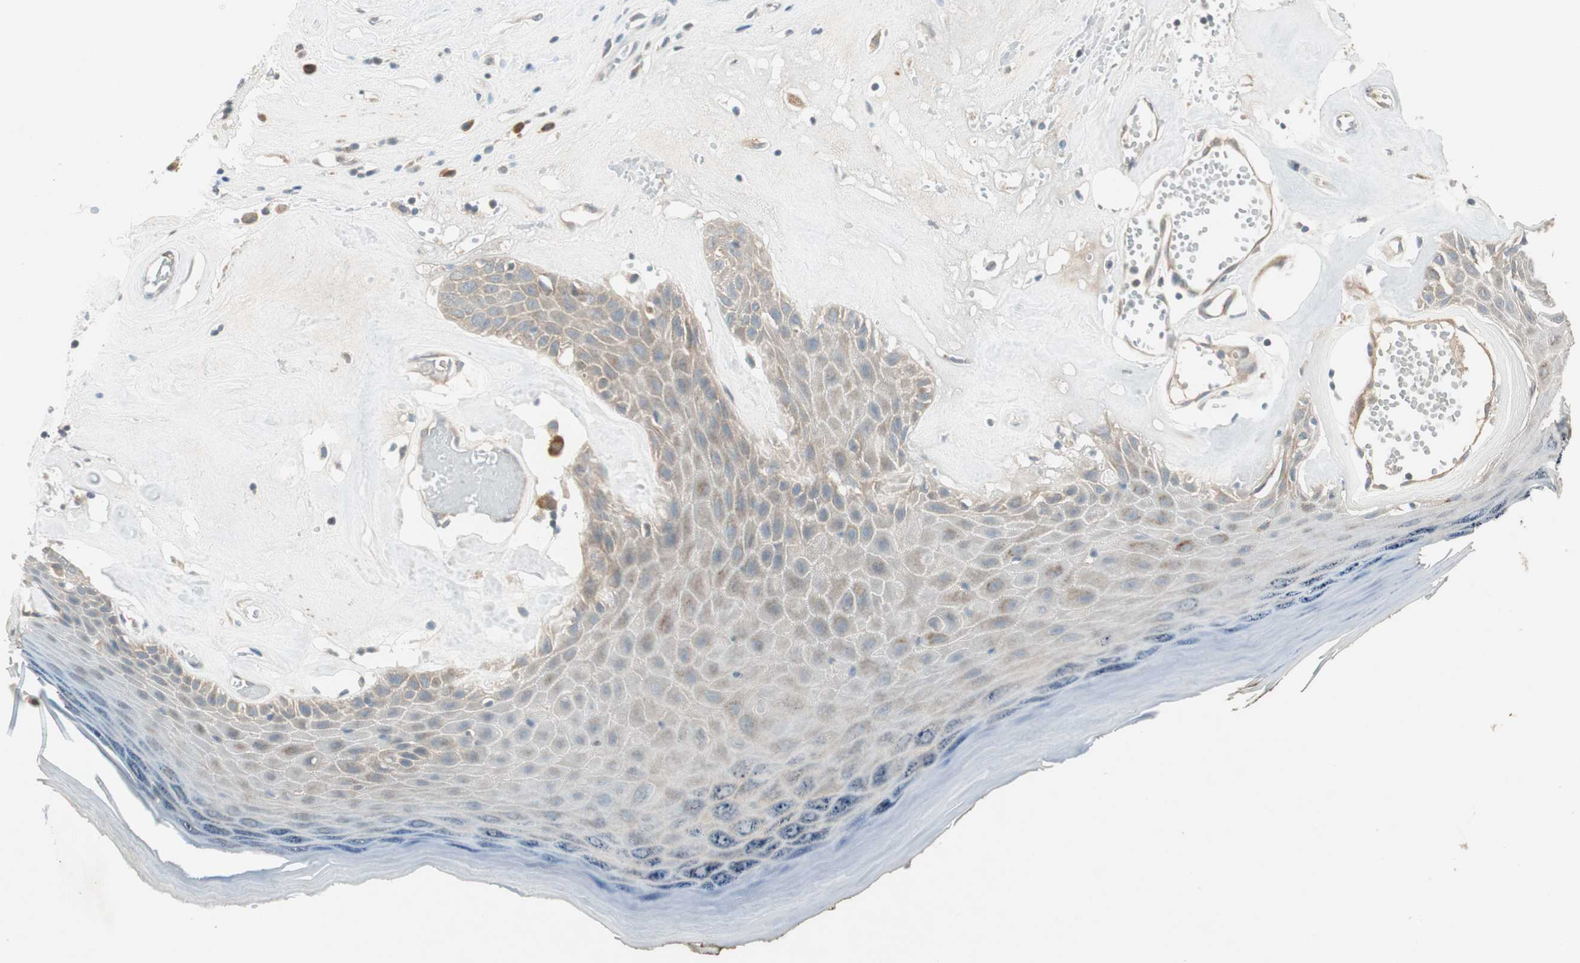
{"staining": {"intensity": "weak", "quantity": "25%-75%", "location": "cytoplasmic/membranous"}, "tissue": "skin", "cell_type": "Epidermal cells", "image_type": "normal", "snomed": [{"axis": "morphology", "description": "Normal tissue, NOS"}, {"axis": "morphology", "description": "Inflammation, NOS"}, {"axis": "topography", "description": "Vulva"}], "caption": "Immunohistochemistry of normal skin exhibits low levels of weak cytoplasmic/membranous staining in approximately 25%-75% of epidermal cells.", "gene": "NCLN", "patient": {"sex": "female", "age": 84}}